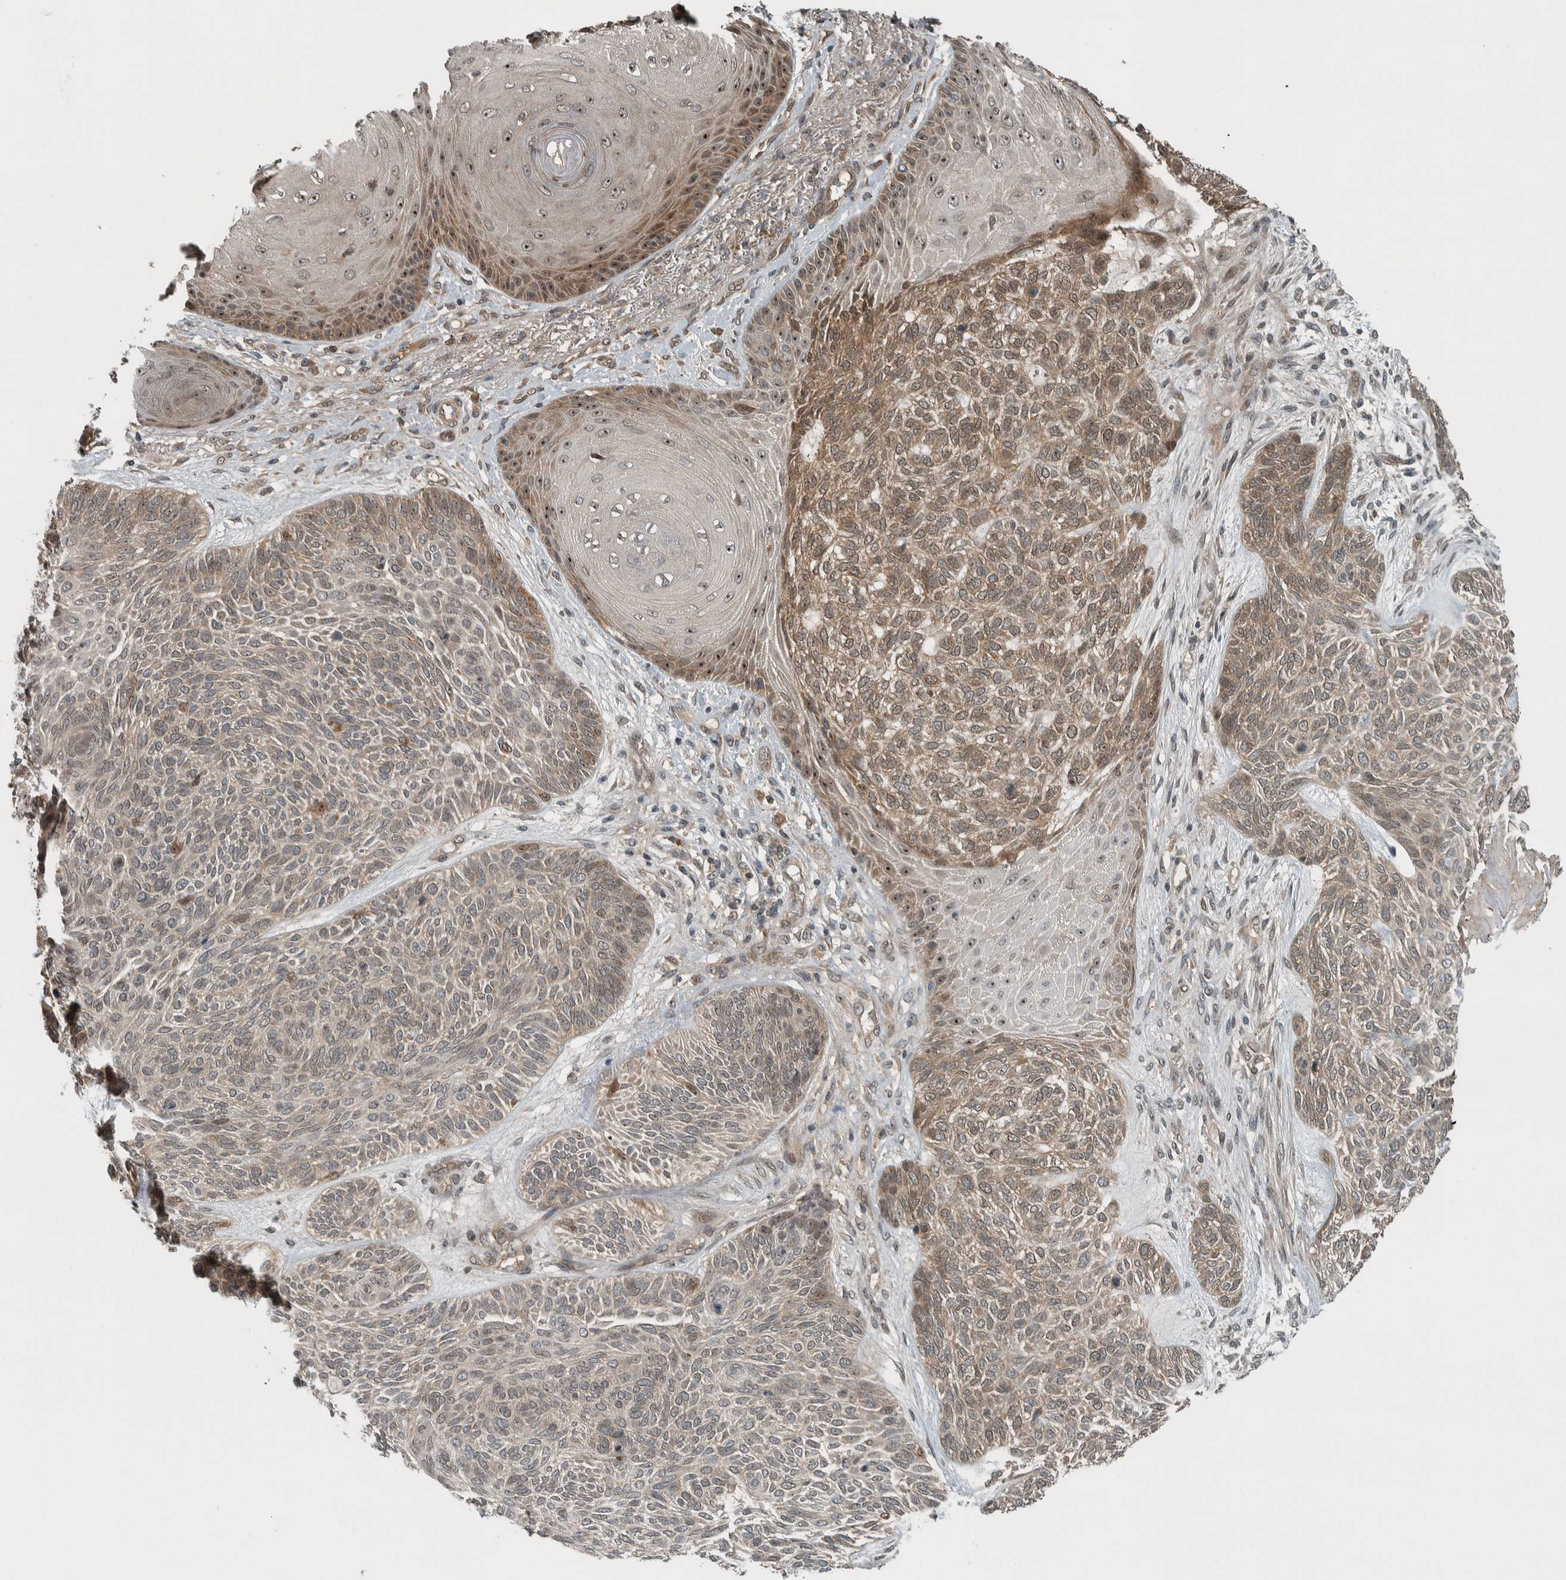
{"staining": {"intensity": "moderate", "quantity": "25%-75%", "location": "cytoplasmic/membranous,nuclear"}, "tissue": "skin cancer", "cell_type": "Tumor cells", "image_type": "cancer", "snomed": [{"axis": "morphology", "description": "Basal cell carcinoma"}, {"axis": "topography", "description": "Skin"}], "caption": "A medium amount of moderate cytoplasmic/membranous and nuclear positivity is present in approximately 25%-75% of tumor cells in basal cell carcinoma (skin) tissue.", "gene": "XPO5", "patient": {"sex": "male", "age": 55}}